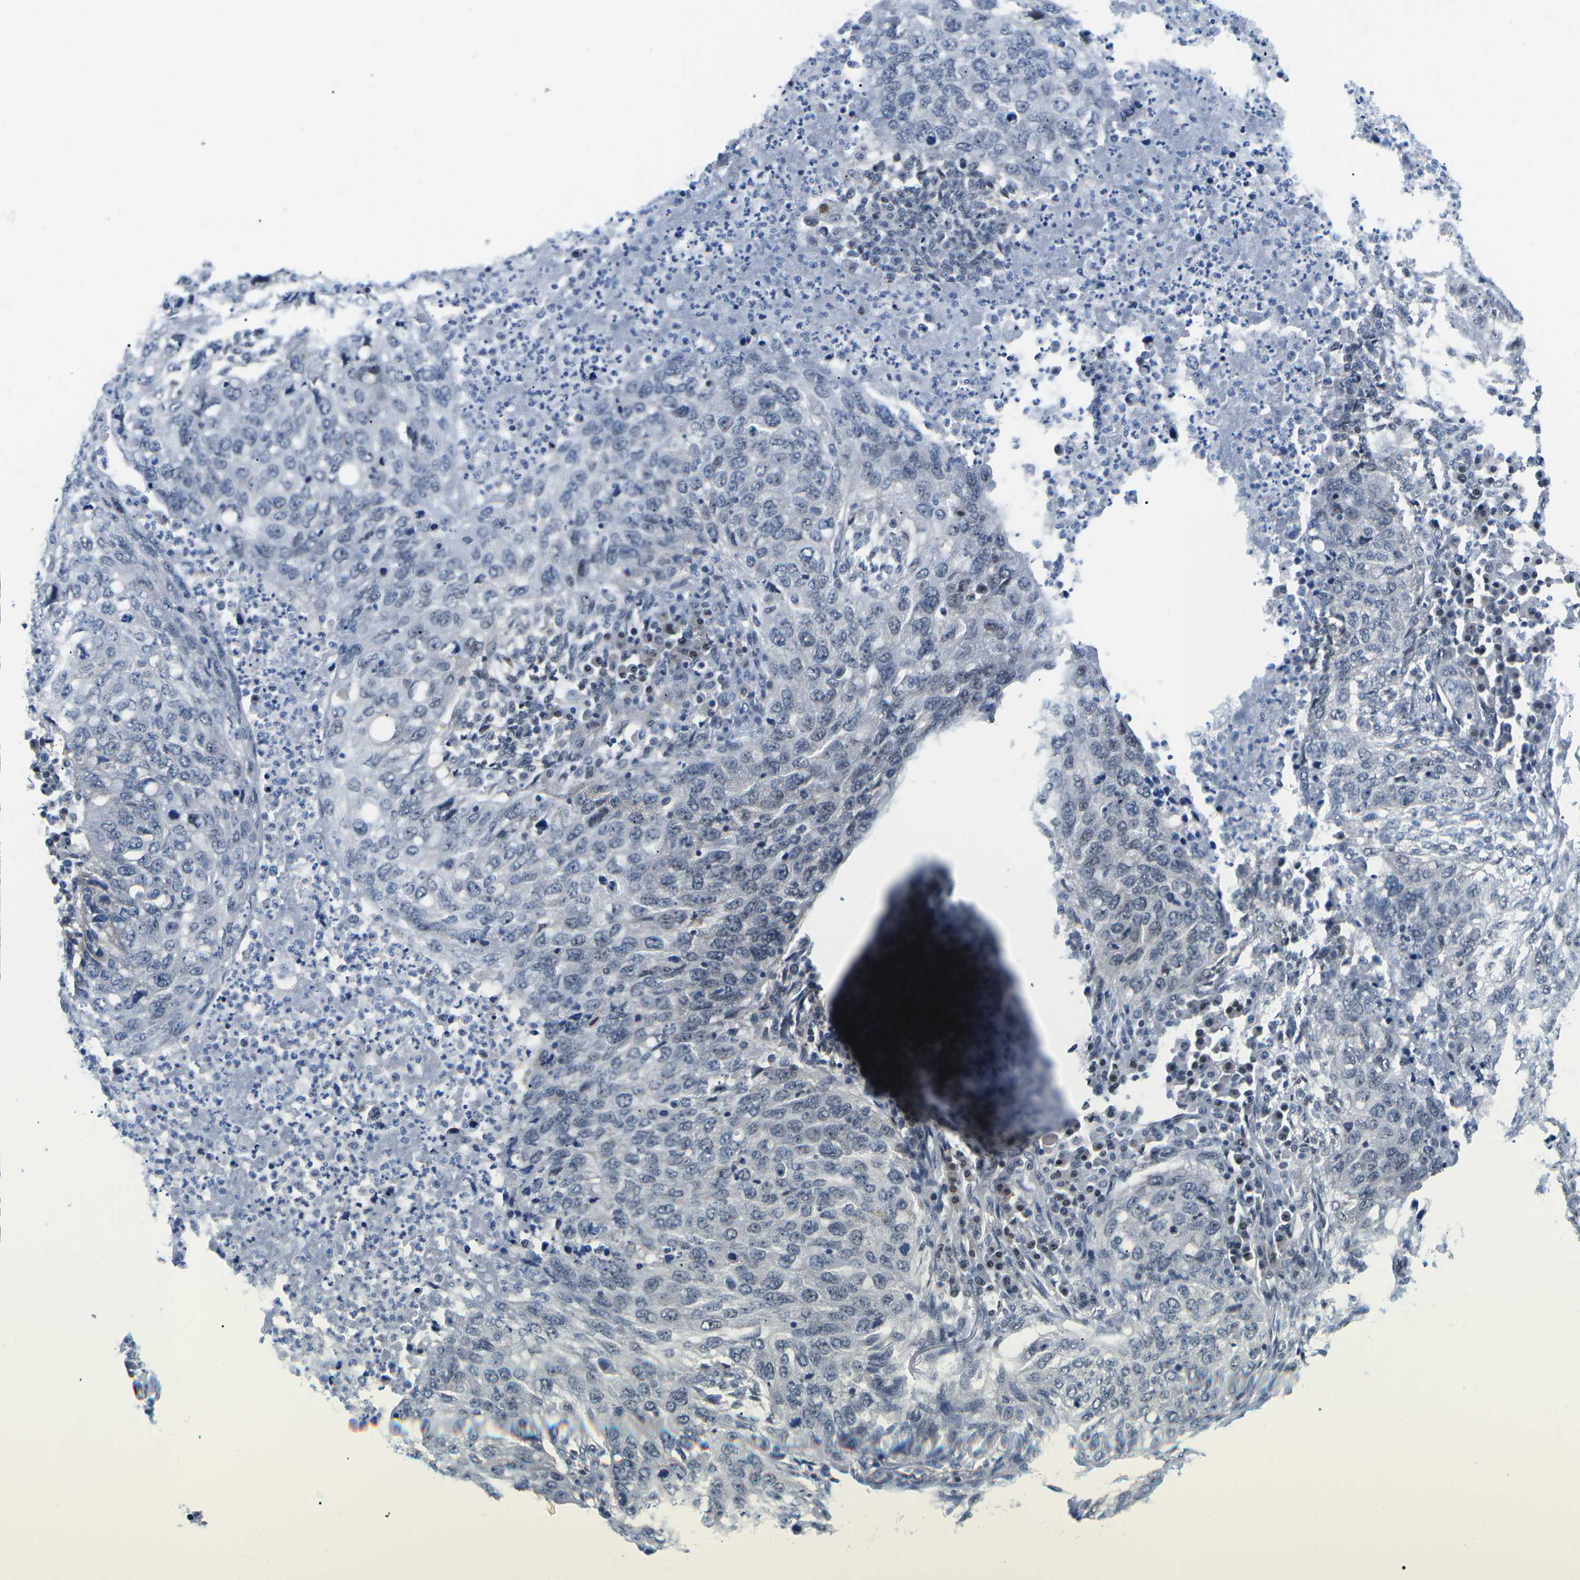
{"staining": {"intensity": "negative", "quantity": "none", "location": "none"}, "tissue": "lung cancer", "cell_type": "Tumor cells", "image_type": "cancer", "snomed": [{"axis": "morphology", "description": "Squamous cell carcinoma, NOS"}, {"axis": "topography", "description": "Lung"}], "caption": "IHC image of human lung cancer stained for a protein (brown), which shows no positivity in tumor cells. (Brightfield microscopy of DAB (3,3'-diaminobenzidine) immunohistochemistry at high magnification).", "gene": "UBA7", "patient": {"sex": "female", "age": 63}}